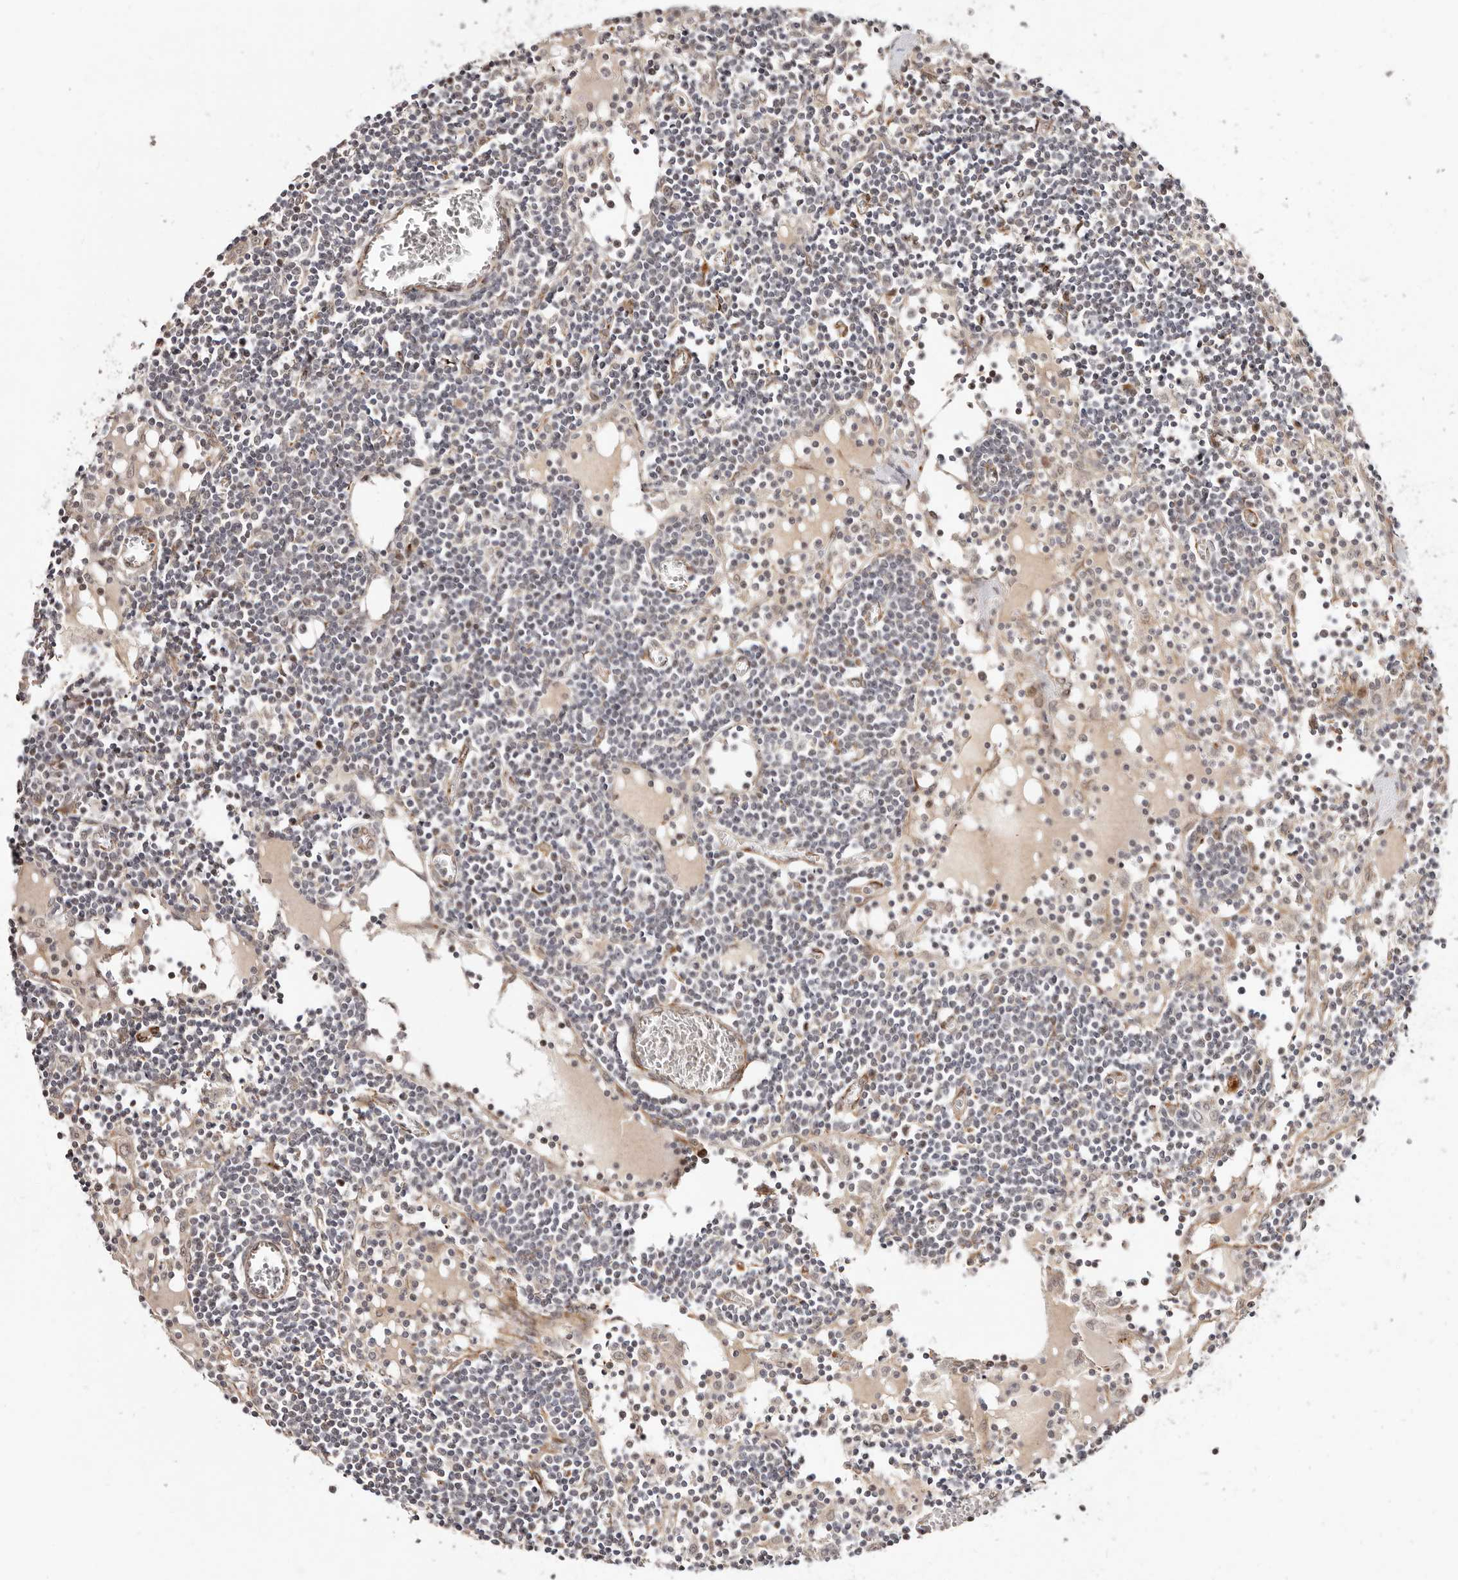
{"staining": {"intensity": "negative", "quantity": "none", "location": "none"}, "tissue": "lymph node", "cell_type": "Germinal center cells", "image_type": "normal", "snomed": [{"axis": "morphology", "description": "Normal tissue, NOS"}, {"axis": "topography", "description": "Lymph node"}], "caption": "Human lymph node stained for a protein using immunohistochemistry demonstrates no expression in germinal center cells.", "gene": "BCL2L15", "patient": {"sex": "female", "age": 11}}